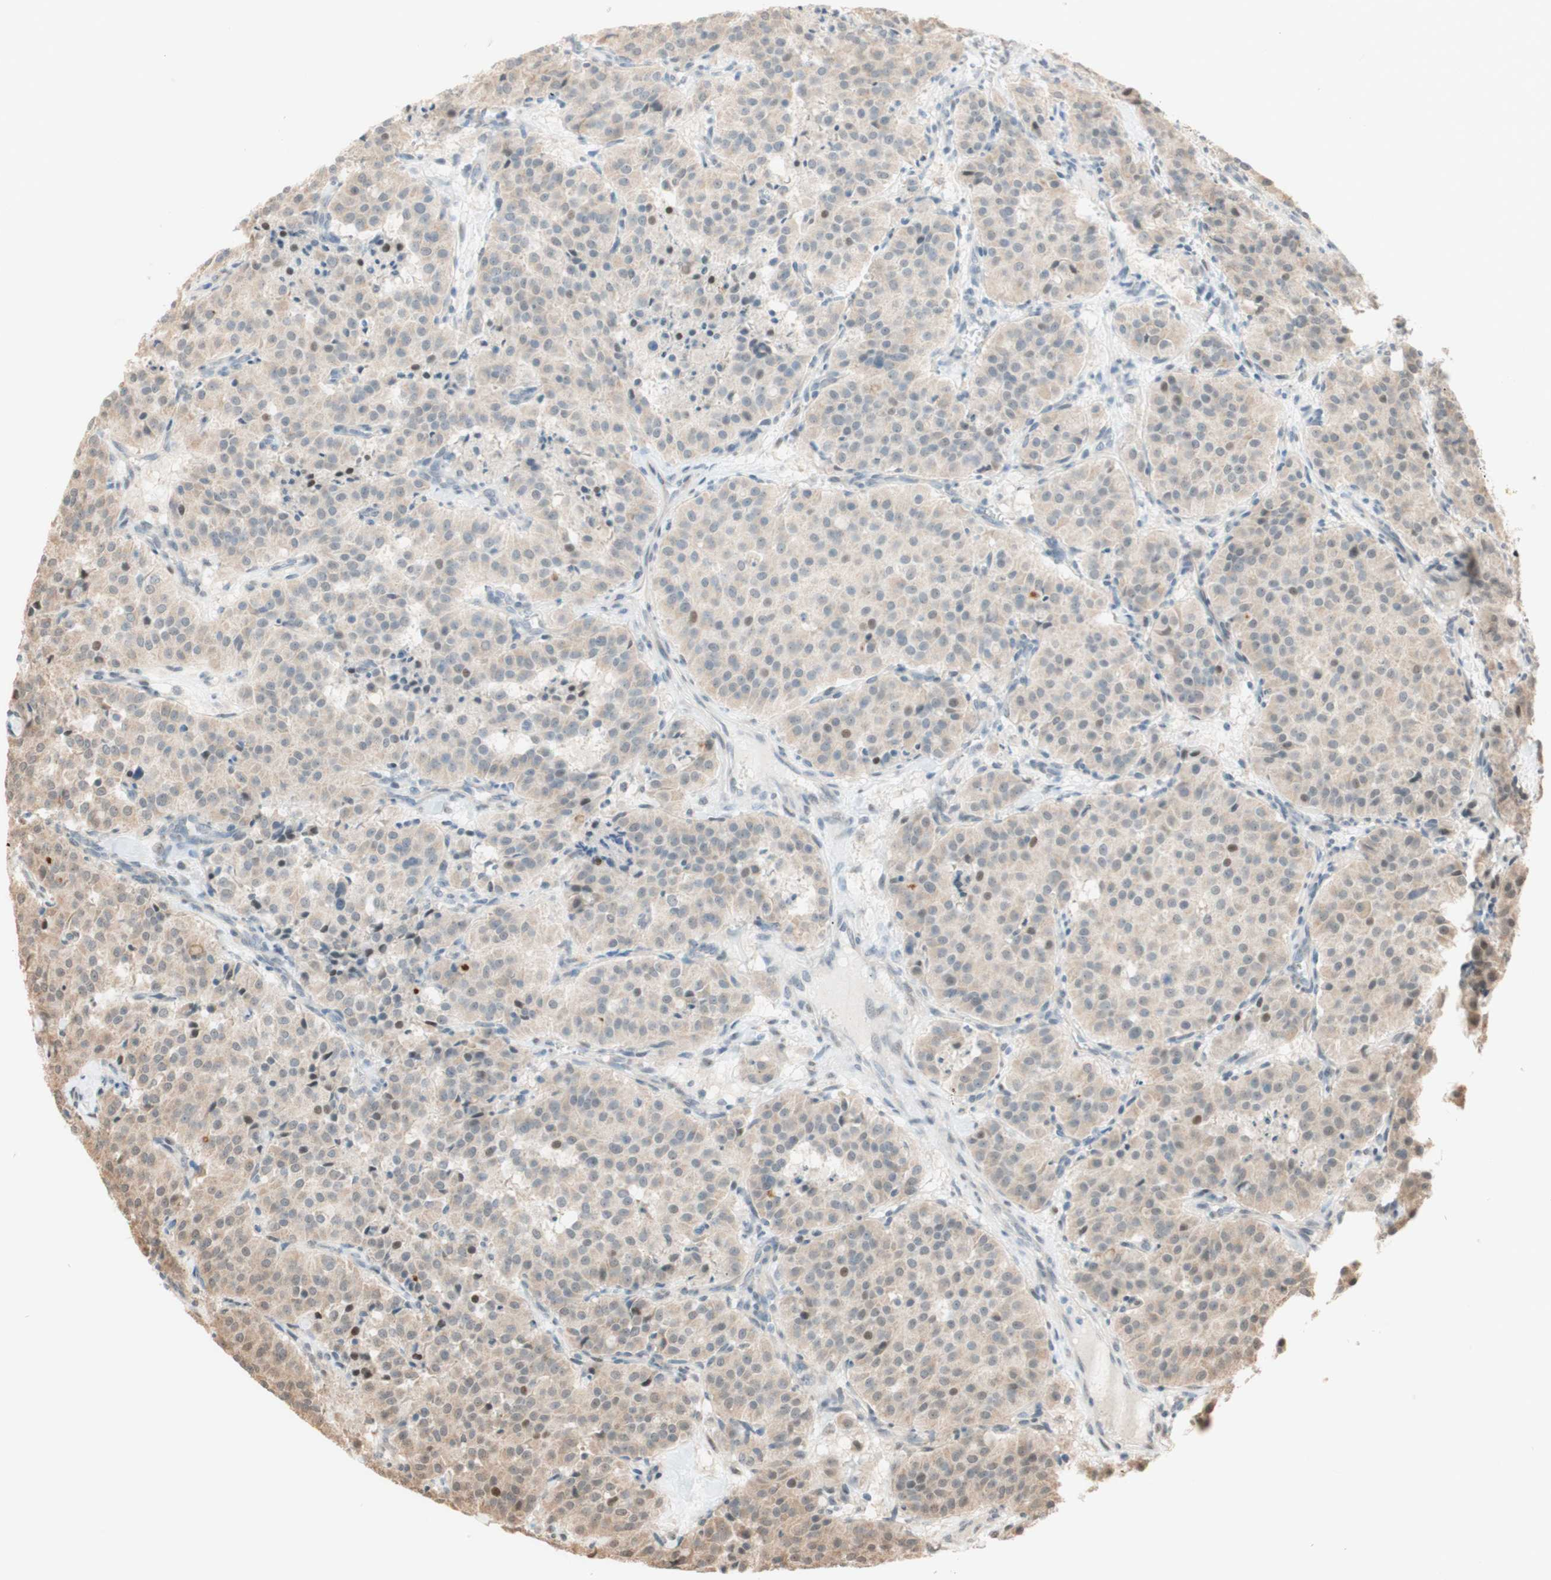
{"staining": {"intensity": "negative", "quantity": "none", "location": "none"}, "tissue": "carcinoid", "cell_type": "Tumor cells", "image_type": "cancer", "snomed": [{"axis": "morphology", "description": "Carcinoid, malignant, NOS"}, {"axis": "topography", "description": "Lung"}], "caption": "Tumor cells show no significant protein staining in malignant carcinoid. (IHC, brightfield microscopy, high magnification).", "gene": "CCNC", "patient": {"sex": "male", "age": 30}}